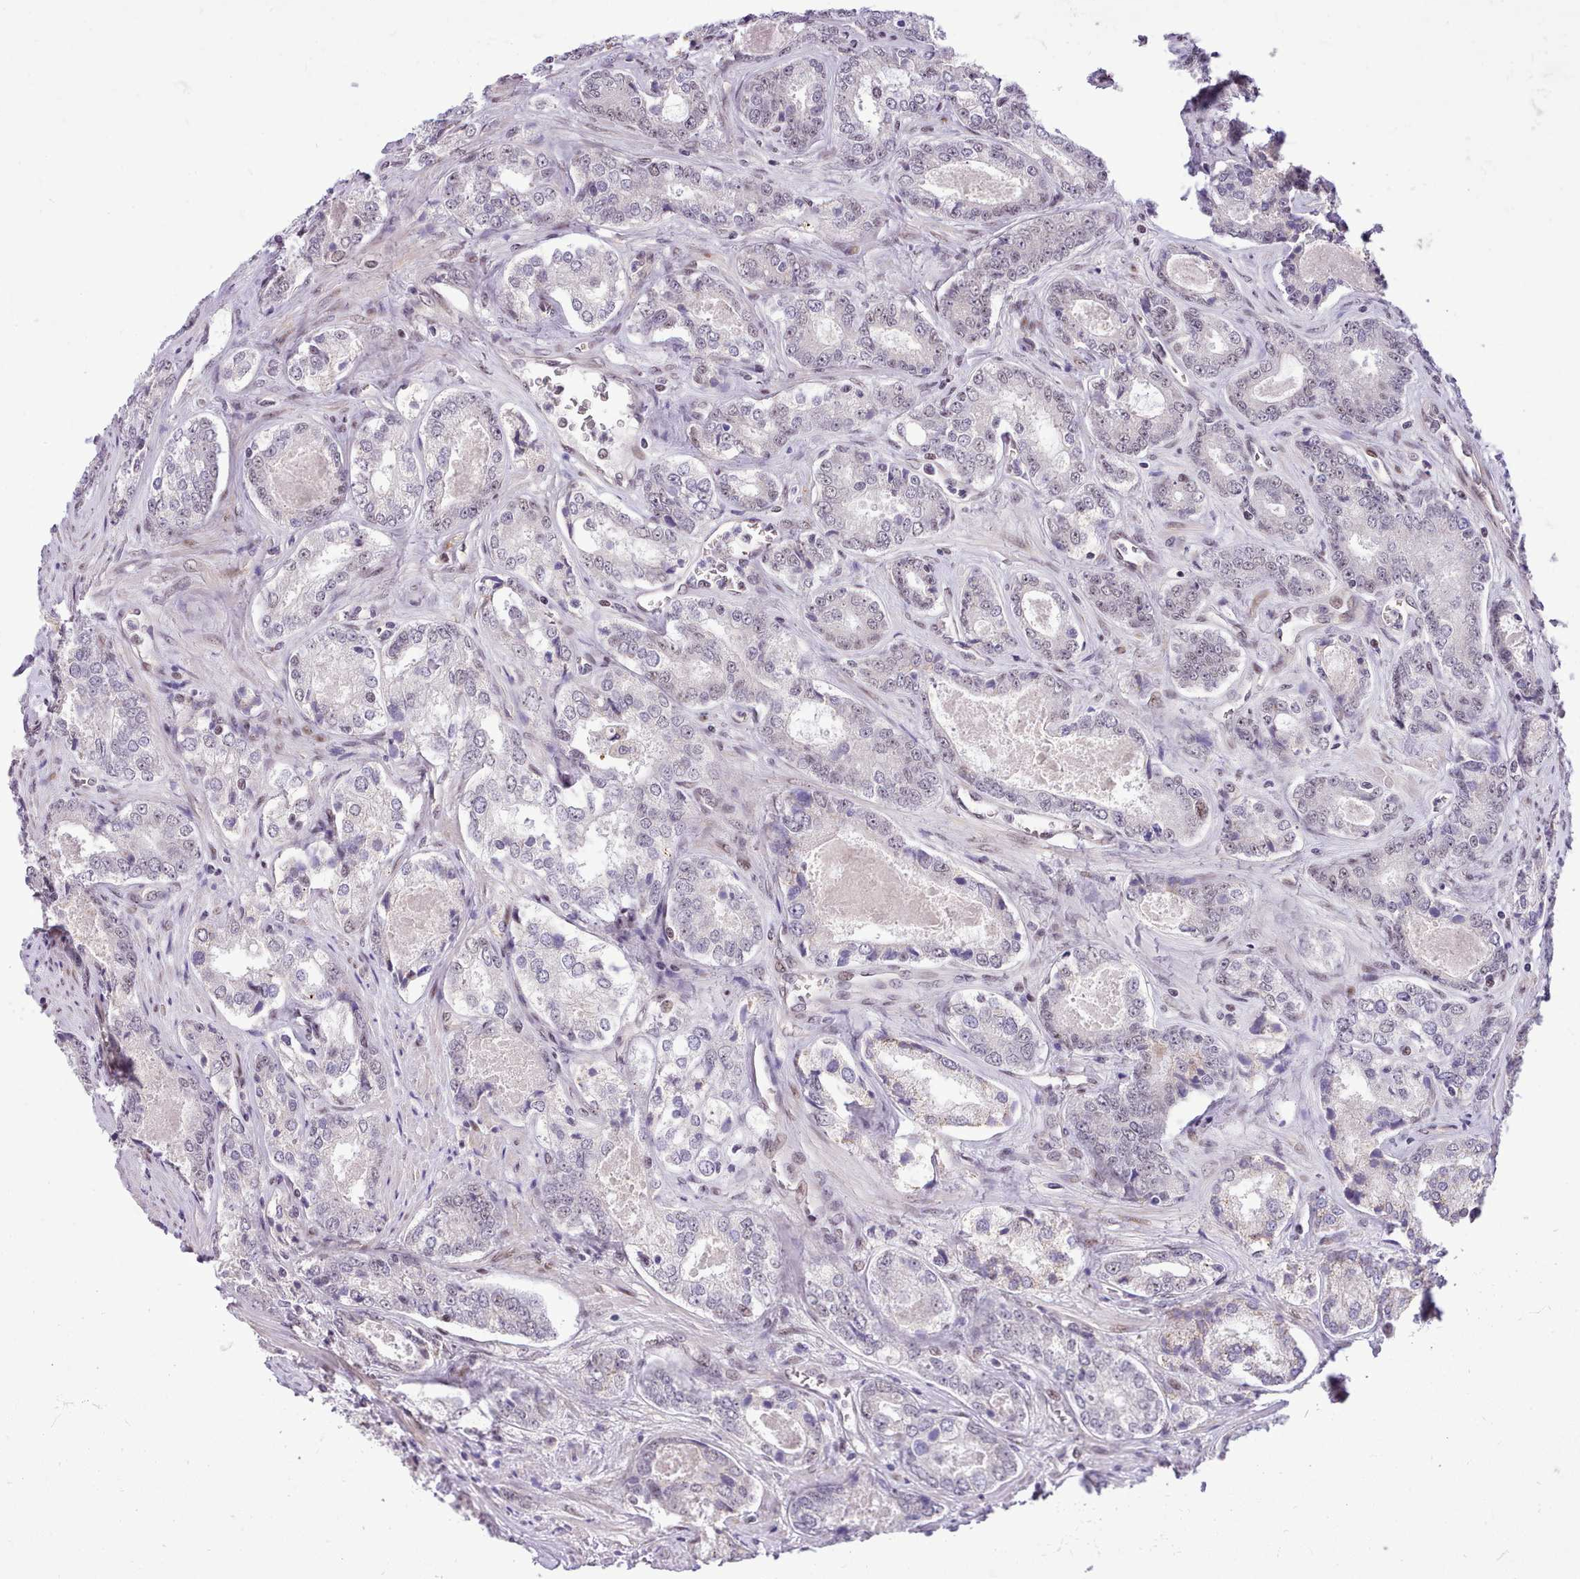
{"staining": {"intensity": "negative", "quantity": "none", "location": "none"}, "tissue": "prostate cancer", "cell_type": "Tumor cells", "image_type": "cancer", "snomed": [{"axis": "morphology", "description": "Adenocarcinoma, Low grade"}, {"axis": "topography", "description": "Prostate"}], "caption": "IHC histopathology image of neoplastic tissue: human prostate cancer stained with DAB (3,3'-diaminobenzidine) exhibits no significant protein positivity in tumor cells.", "gene": "HOXB7", "patient": {"sex": "male", "age": 68}}